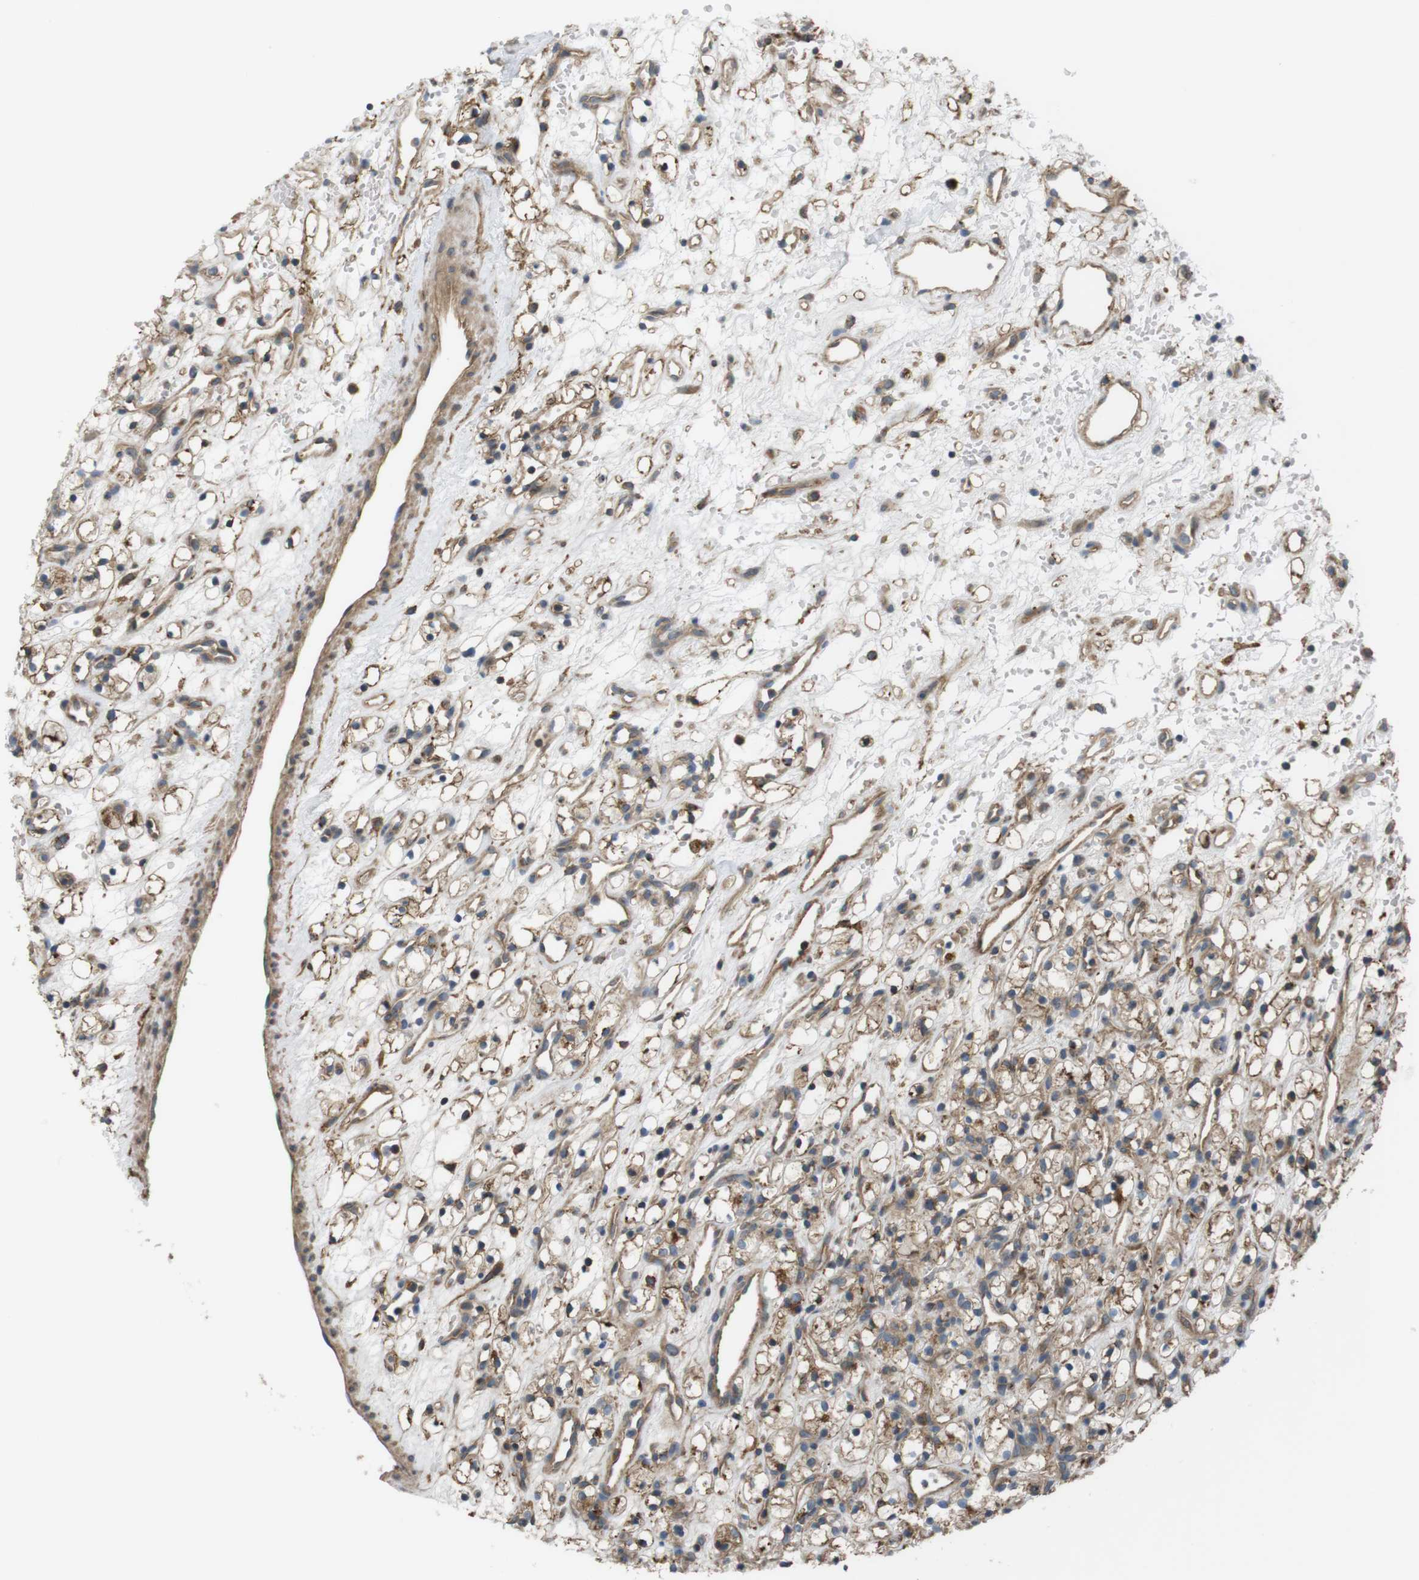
{"staining": {"intensity": "moderate", "quantity": ">75%", "location": "cytoplasmic/membranous"}, "tissue": "renal cancer", "cell_type": "Tumor cells", "image_type": "cancer", "snomed": [{"axis": "morphology", "description": "Adenocarcinoma, NOS"}, {"axis": "topography", "description": "Kidney"}], "caption": "Tumor cells reveal moderate cytoplasmic/membranous staining in about >75% of cells in renal cancer.", "gene": "DDAH2", "patient": {"sex": "female", "age": 60}}